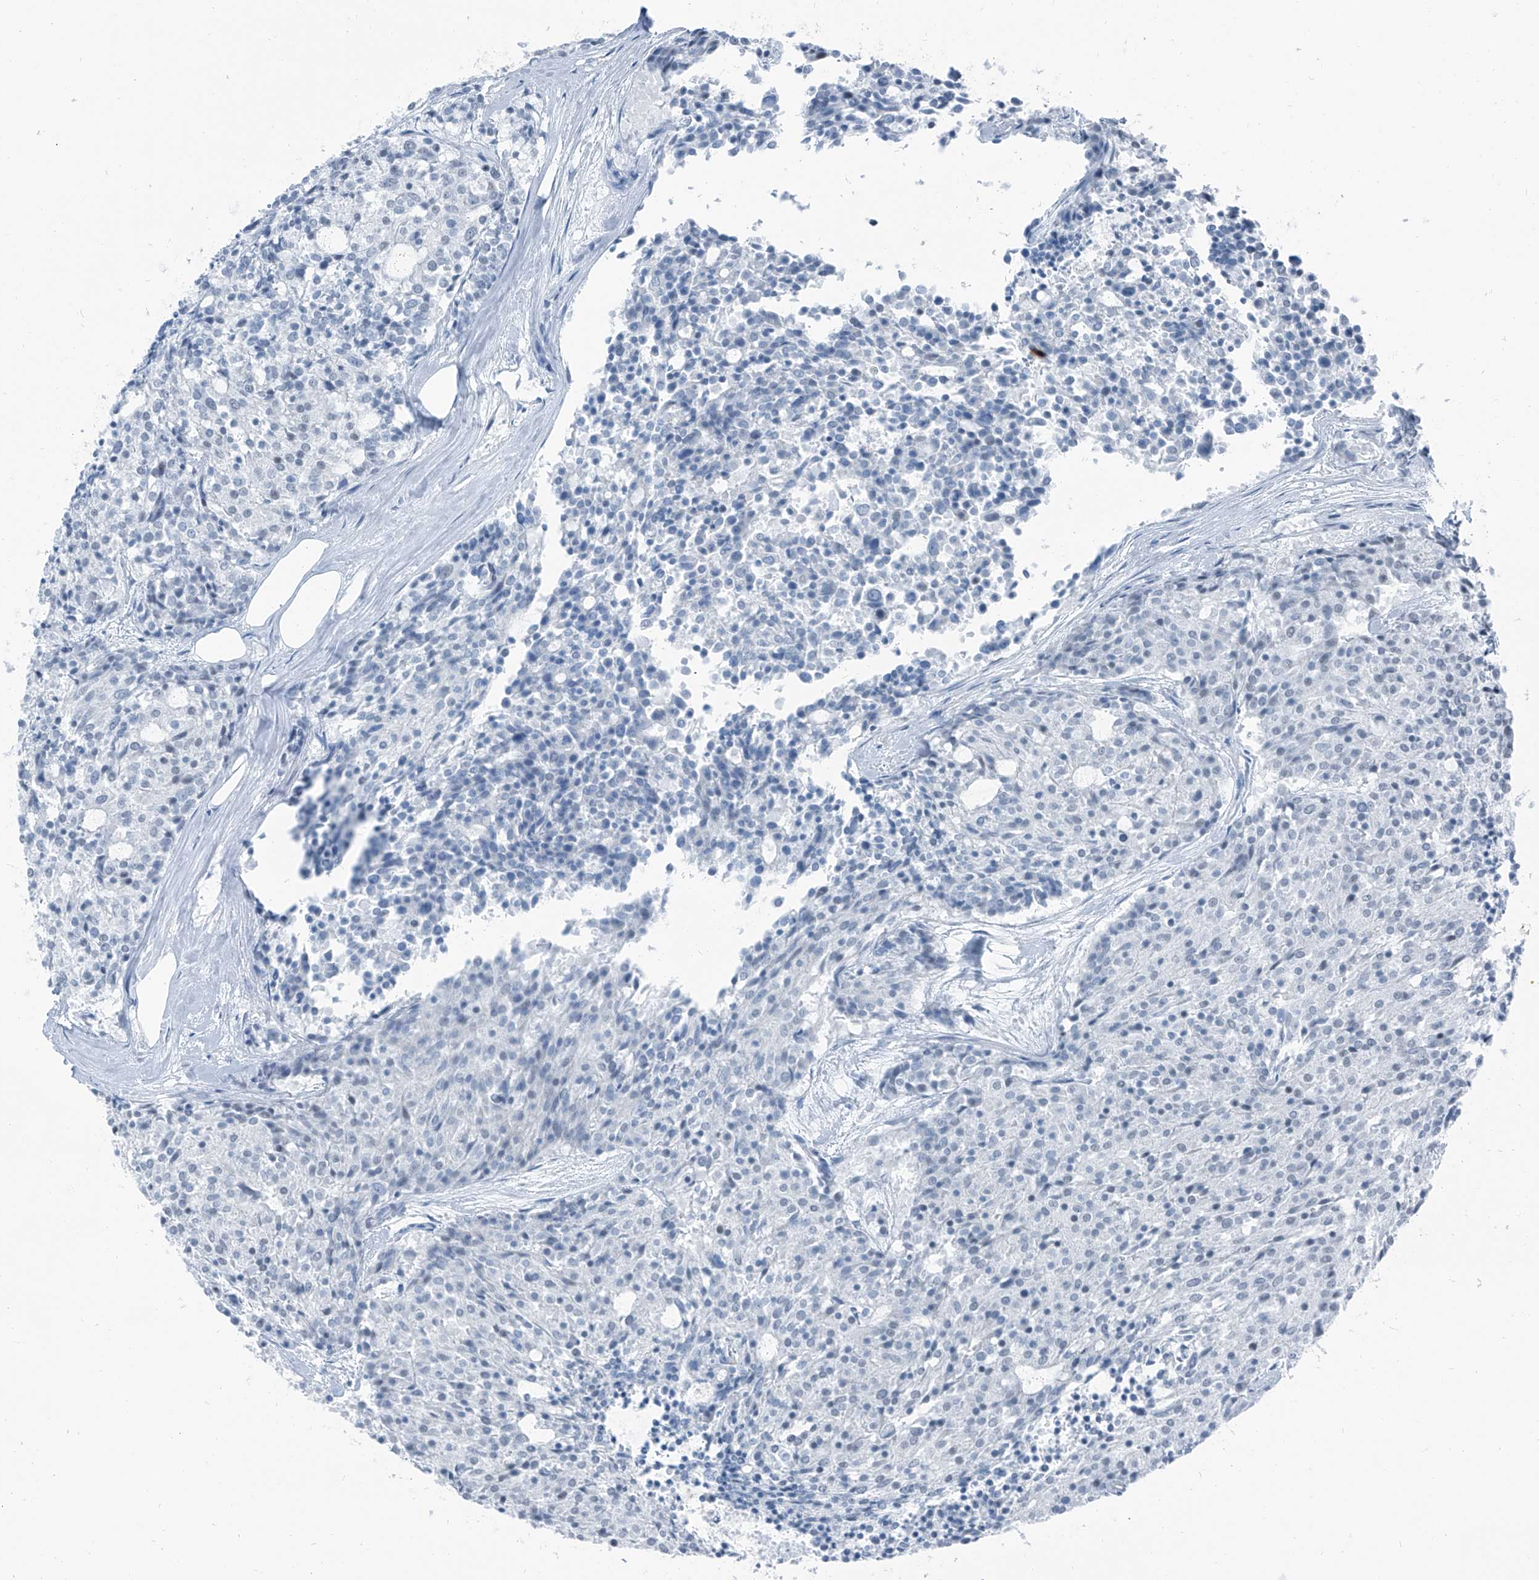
{"staining": {"intensity": "negative", "quantity": "none", "location": "none"}, "tissue": "carcinoid", "cell_type": "Tumor cells", "image_type": "cancer", "snomed": [{"axis": "morphology", "description": "Carcinoid, malignant, NOS"}, {"axis": "topography", "description": "Pancreas"}], "caption": "The image shows no staining of tumor cells in carcinoid.", "gene": "RGN", "patient": {"sex": "female", "age": 54}}